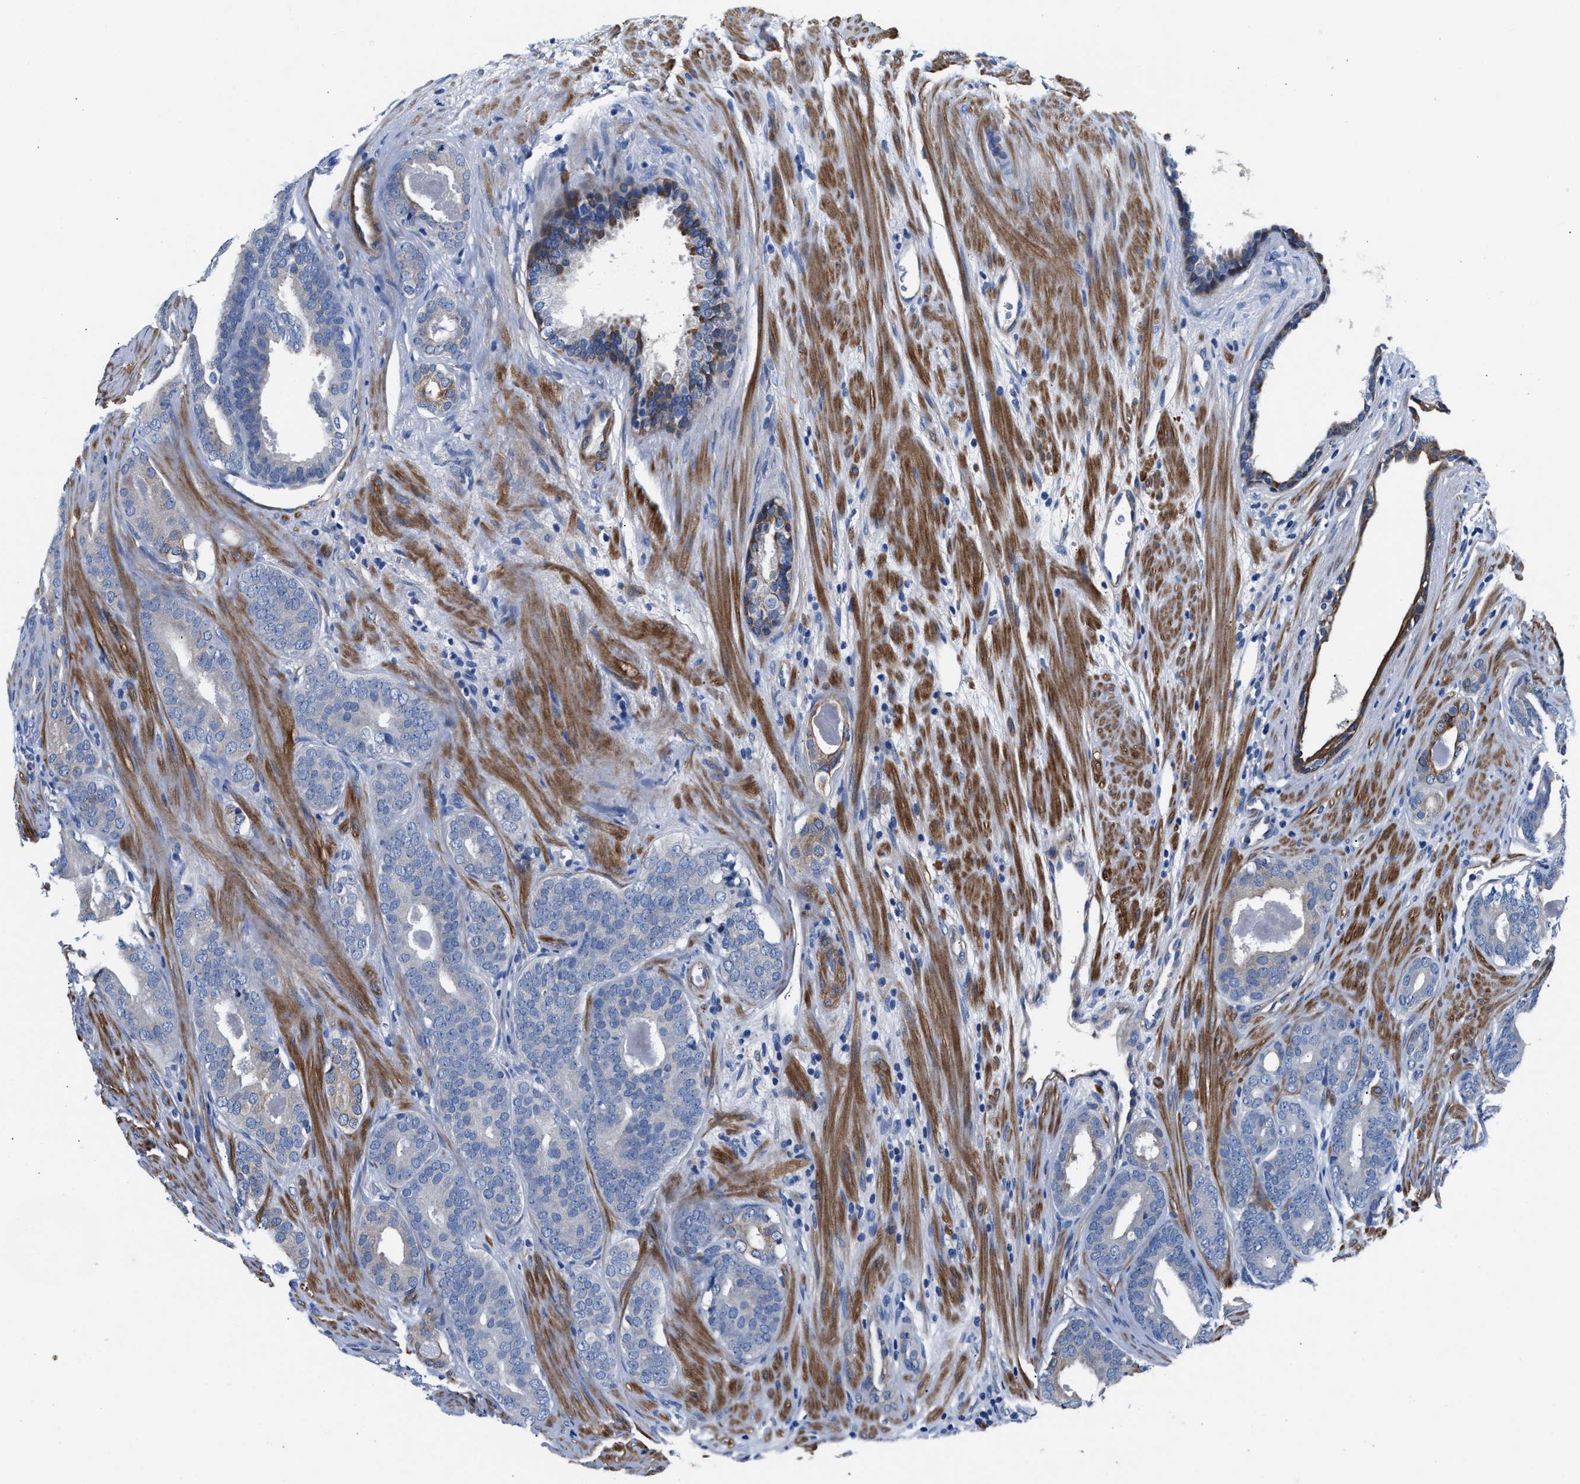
{"staining": {"intensity": "negative", "quantity": "none", "location": "none"}, "tissue": "prostate cancer", "cell_type": "Tumor cells", "image_type": "cancer", "snomed": [{"axis": "morphology", "description": "Adenocarcinoma, High grade"}, {"axis": "topography", "description": "Prostate"}], "caption": "High power microscopy histopathology image of an immunohistochemistry micrograph of prostate adenocarcinoma (high-grade), revealing no significant positivity in tumor cells.", "gene": "PARG", "patient": {"sex": "male", "age": 60}}